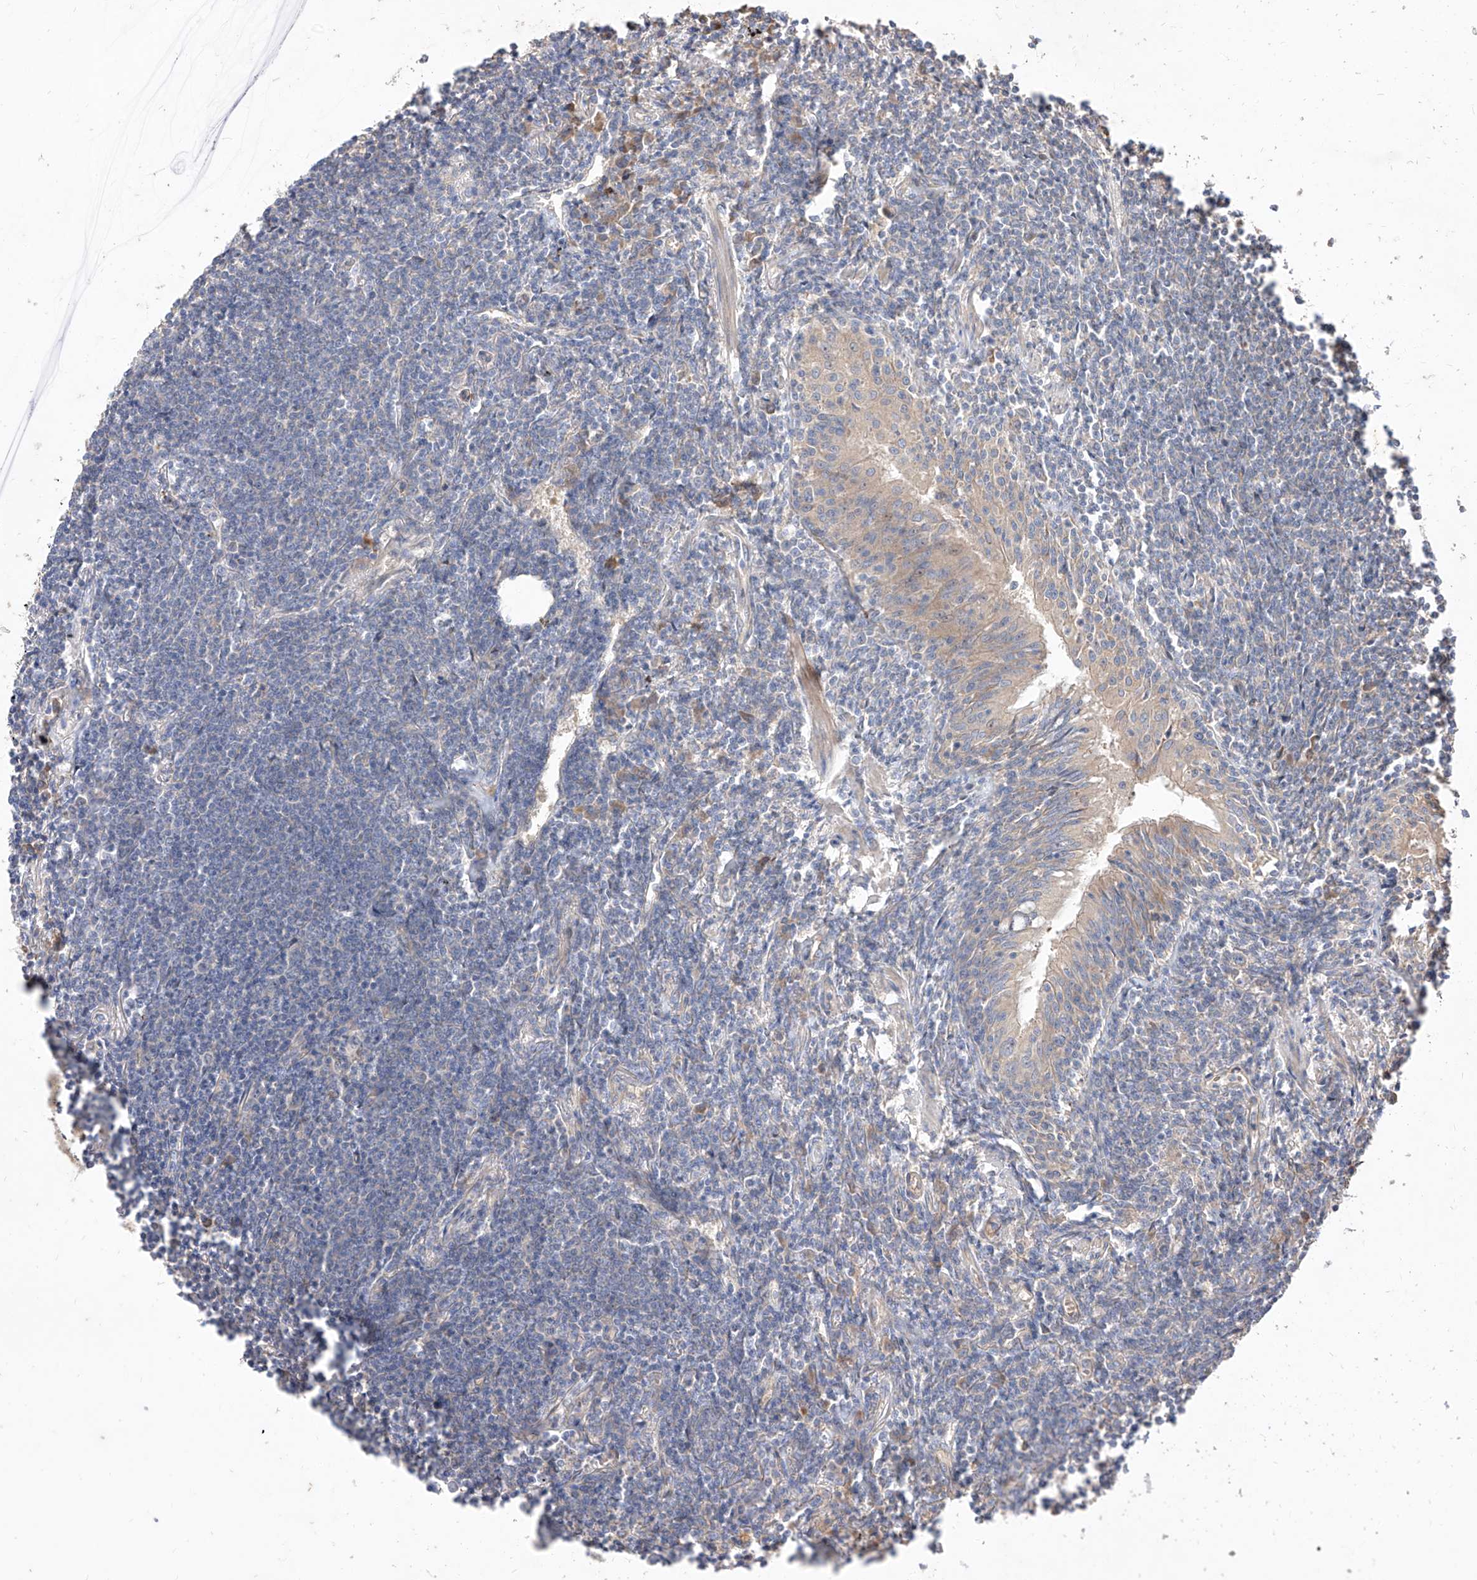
{"staining": {"intensity": "negative", "quantity": "none", "location": "none"}, "tissue": "lymphoma", "cell_type": "Tumor cells", "image_type": "cancer", "snomed": [{"axis": "morphology", "description": "Malignant lymphoma, non-Hodgkin's type, Low grade"}, {"axis": "topography", "description": "Lung"}], "caption": "DAB (3,3'-diaminobenzidine) immunohistochemical staining of low-grade malignant lymphoma, non-Hodgkin's type exhibits no significant staining in tumor cells.", "gene": "DIRAS3", "patient": {"sex": "female", "age": 71}}